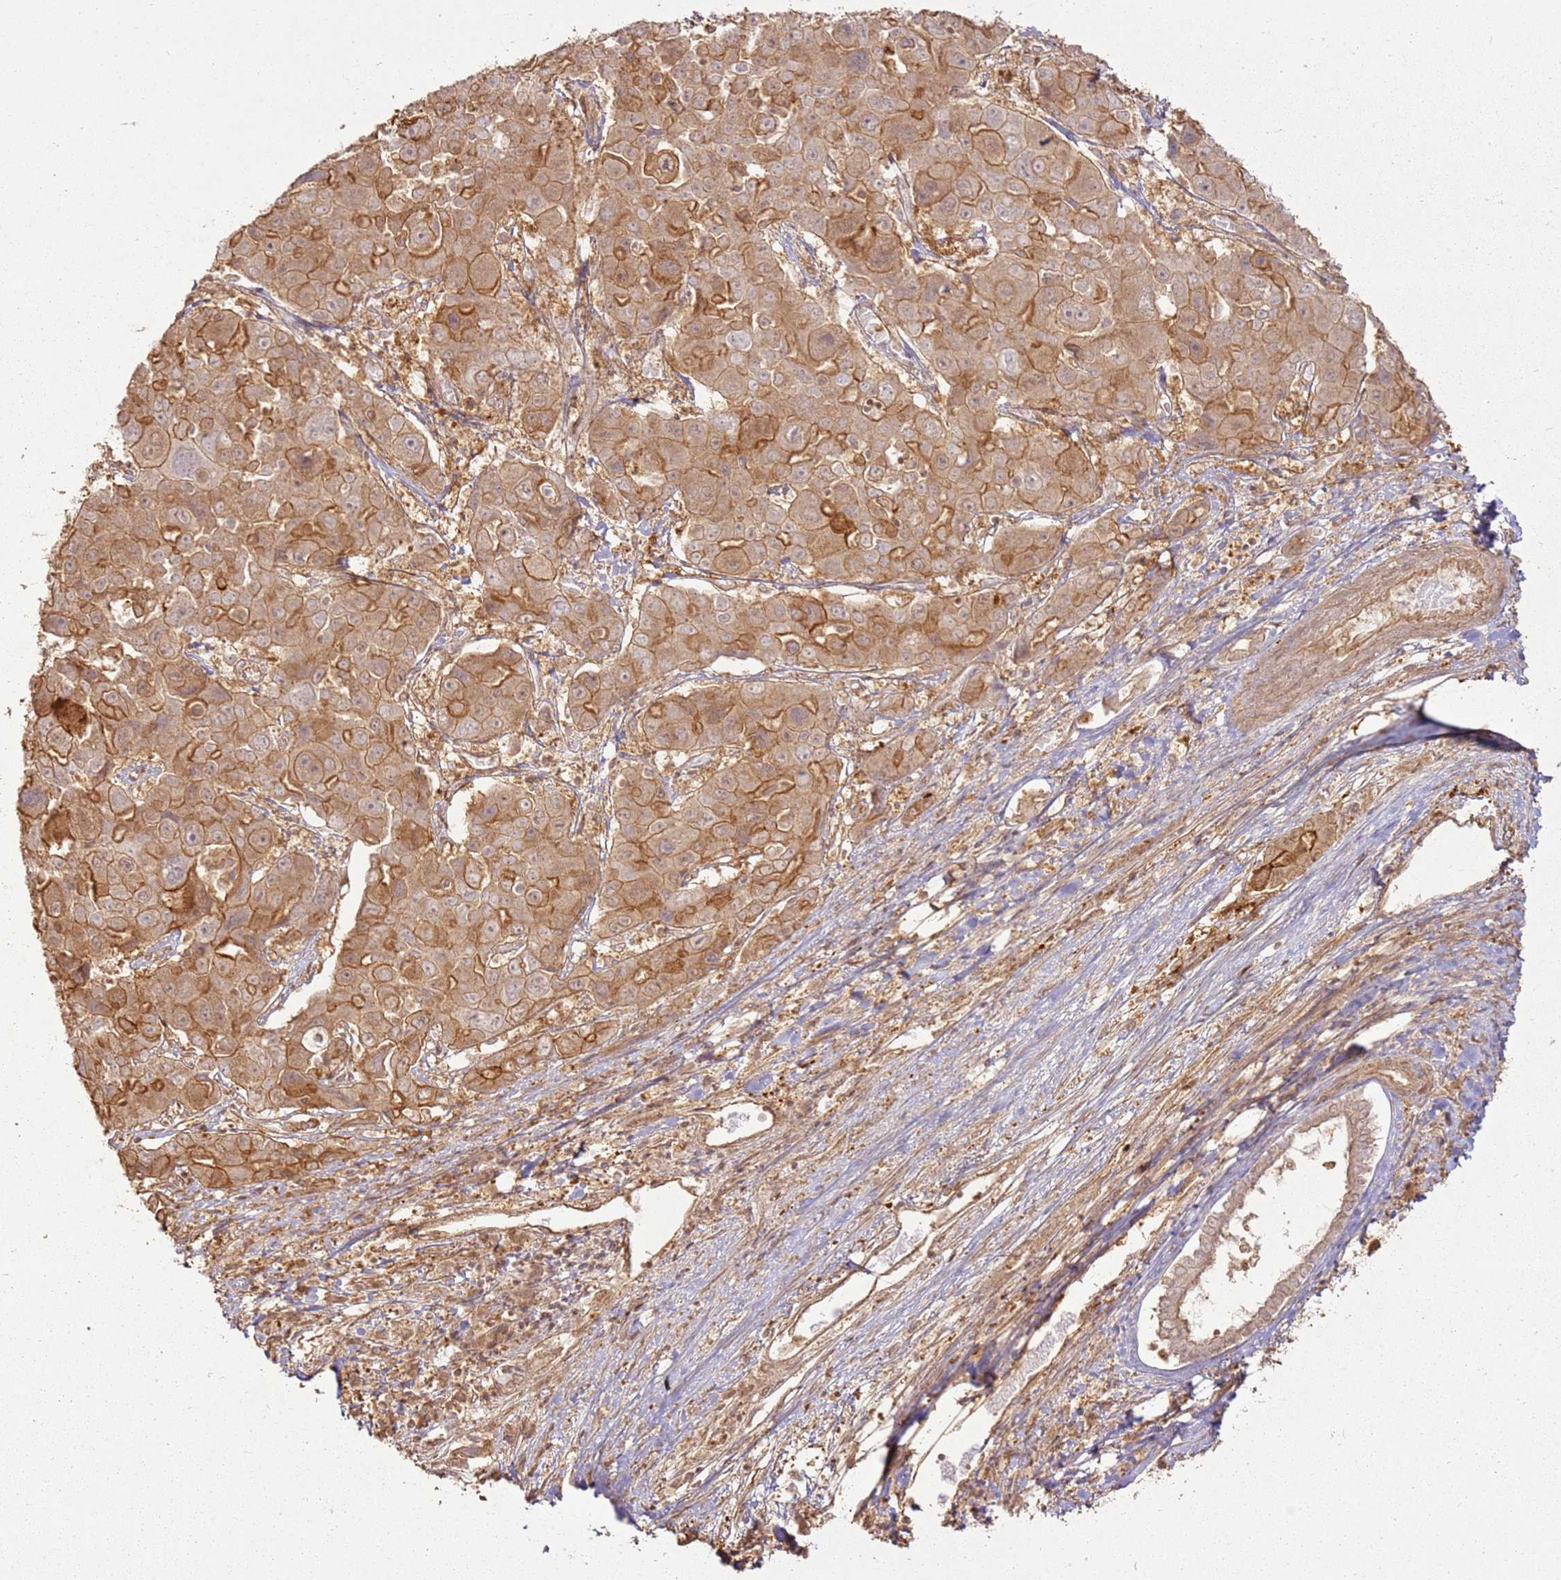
{"staining": {"intensity": "moderate", "quantity": ">75%", "location": "cytoplasmic/membranous"}, "tissue": "liver cancer", "cell_type": "Tumor cells", "image_type": "cancer", "snomed": [{"axis": "morphology", "description": "Cholangiocarcinoma"}, {"axis": "topography", "description": "Liver"}], "caption": "This image shows immunohistochemistry (IHC) staining of human liver cholangiocarcinoma, with medium moderate cytoplasmic/membranous positivity in approximately >75% of tumor cells.", "gene": "ZNF776", "patient": {"sex": "male", "age": 67}}